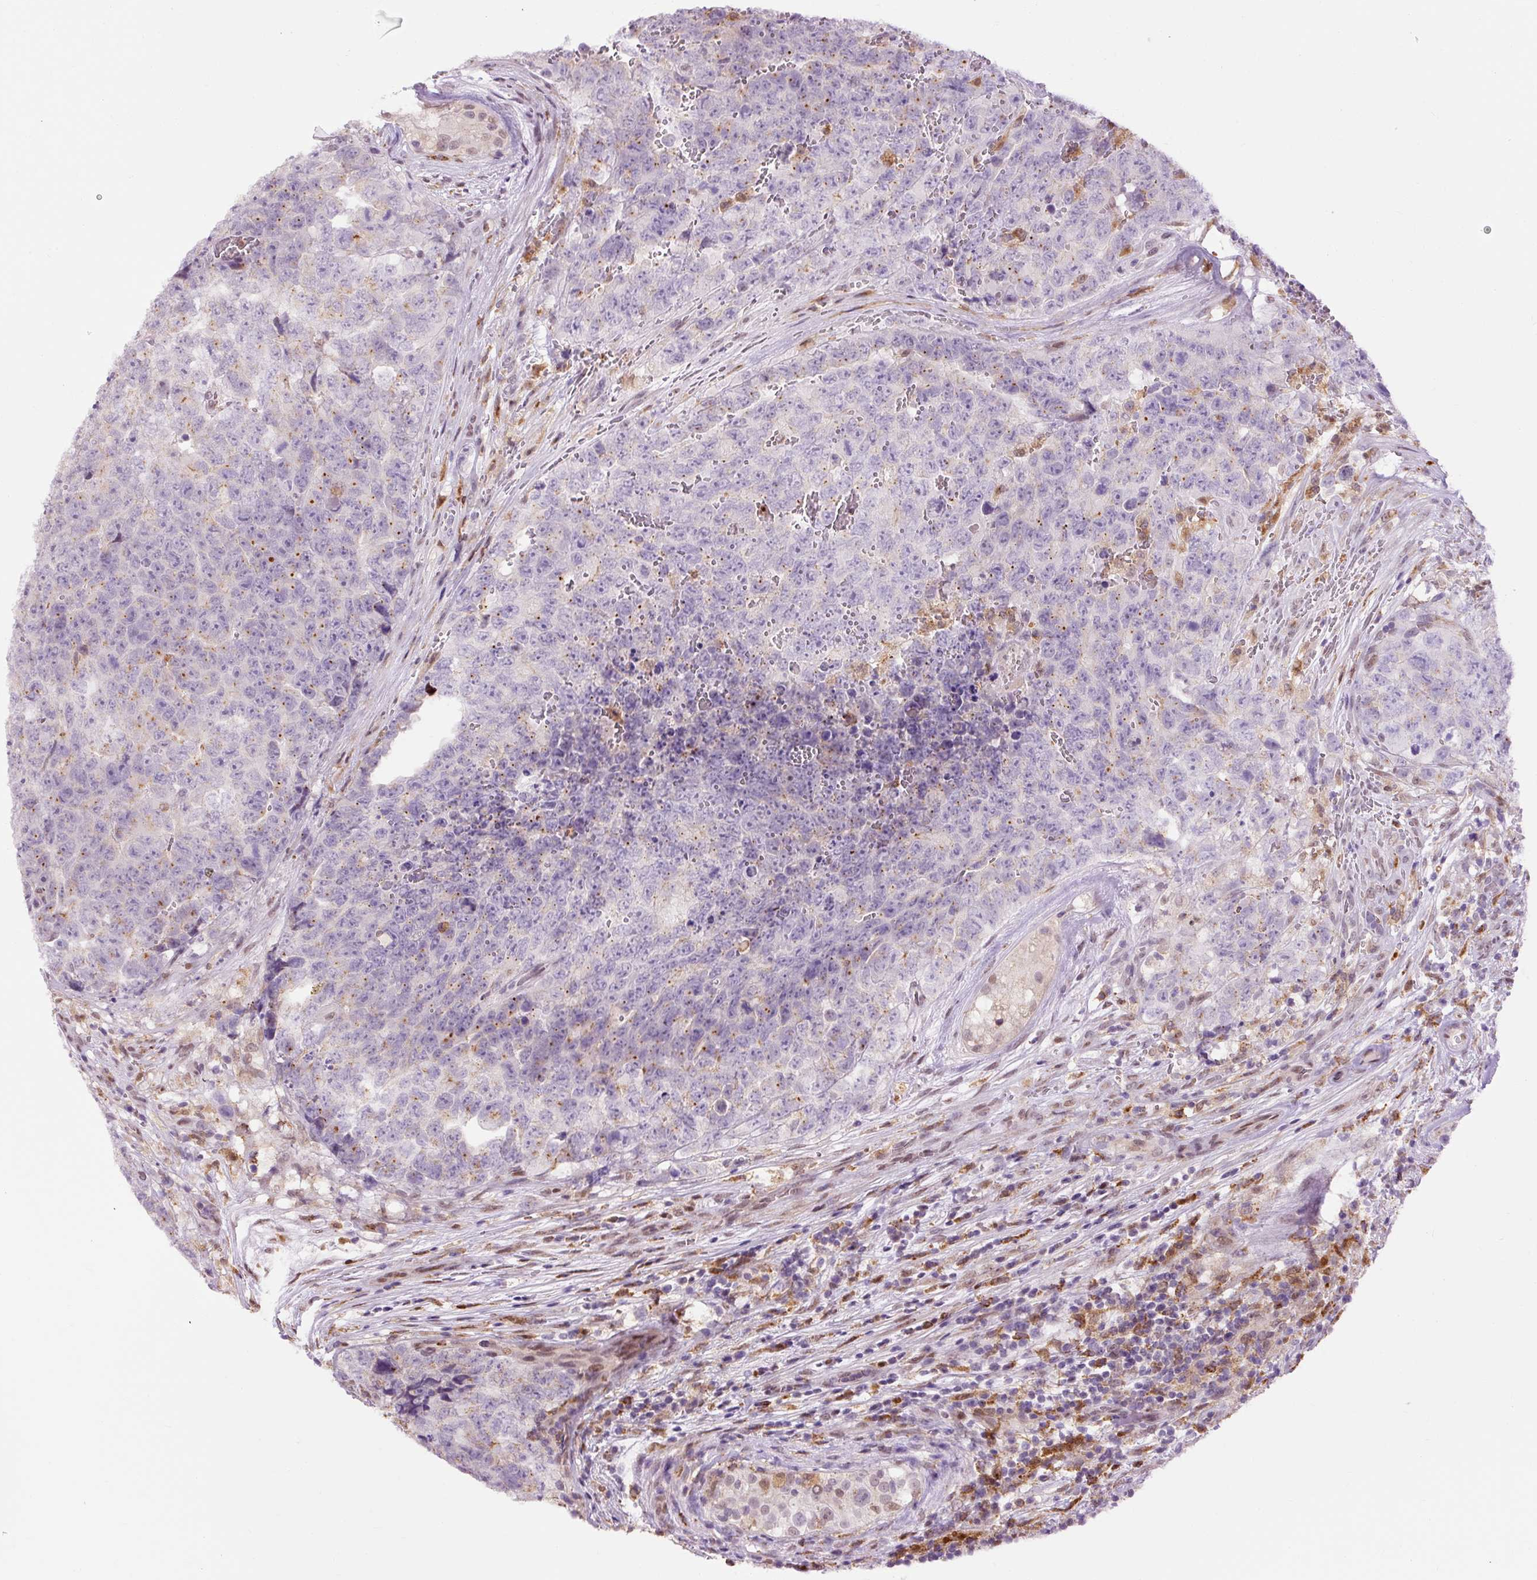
{"staining": {"intensity": "negative", "quantity": "none", "location": "none"}, "tissue": "testis cancer", "cell_type": "Tumor cells", "image_type": "cancer", "snomed": [{"axis": "morphology", "description": "Seminoma, NOS"}, {"axis": "morphology", "description": "Teratoma, malignant, NOS"}, {"axis": "topography", "description": "Testis"}], "caption": "Image shows no protein expression in tumor cells of testis cancer tissue.", "gene": "LY86", "patient": {"sex": "male", "age": 34}}